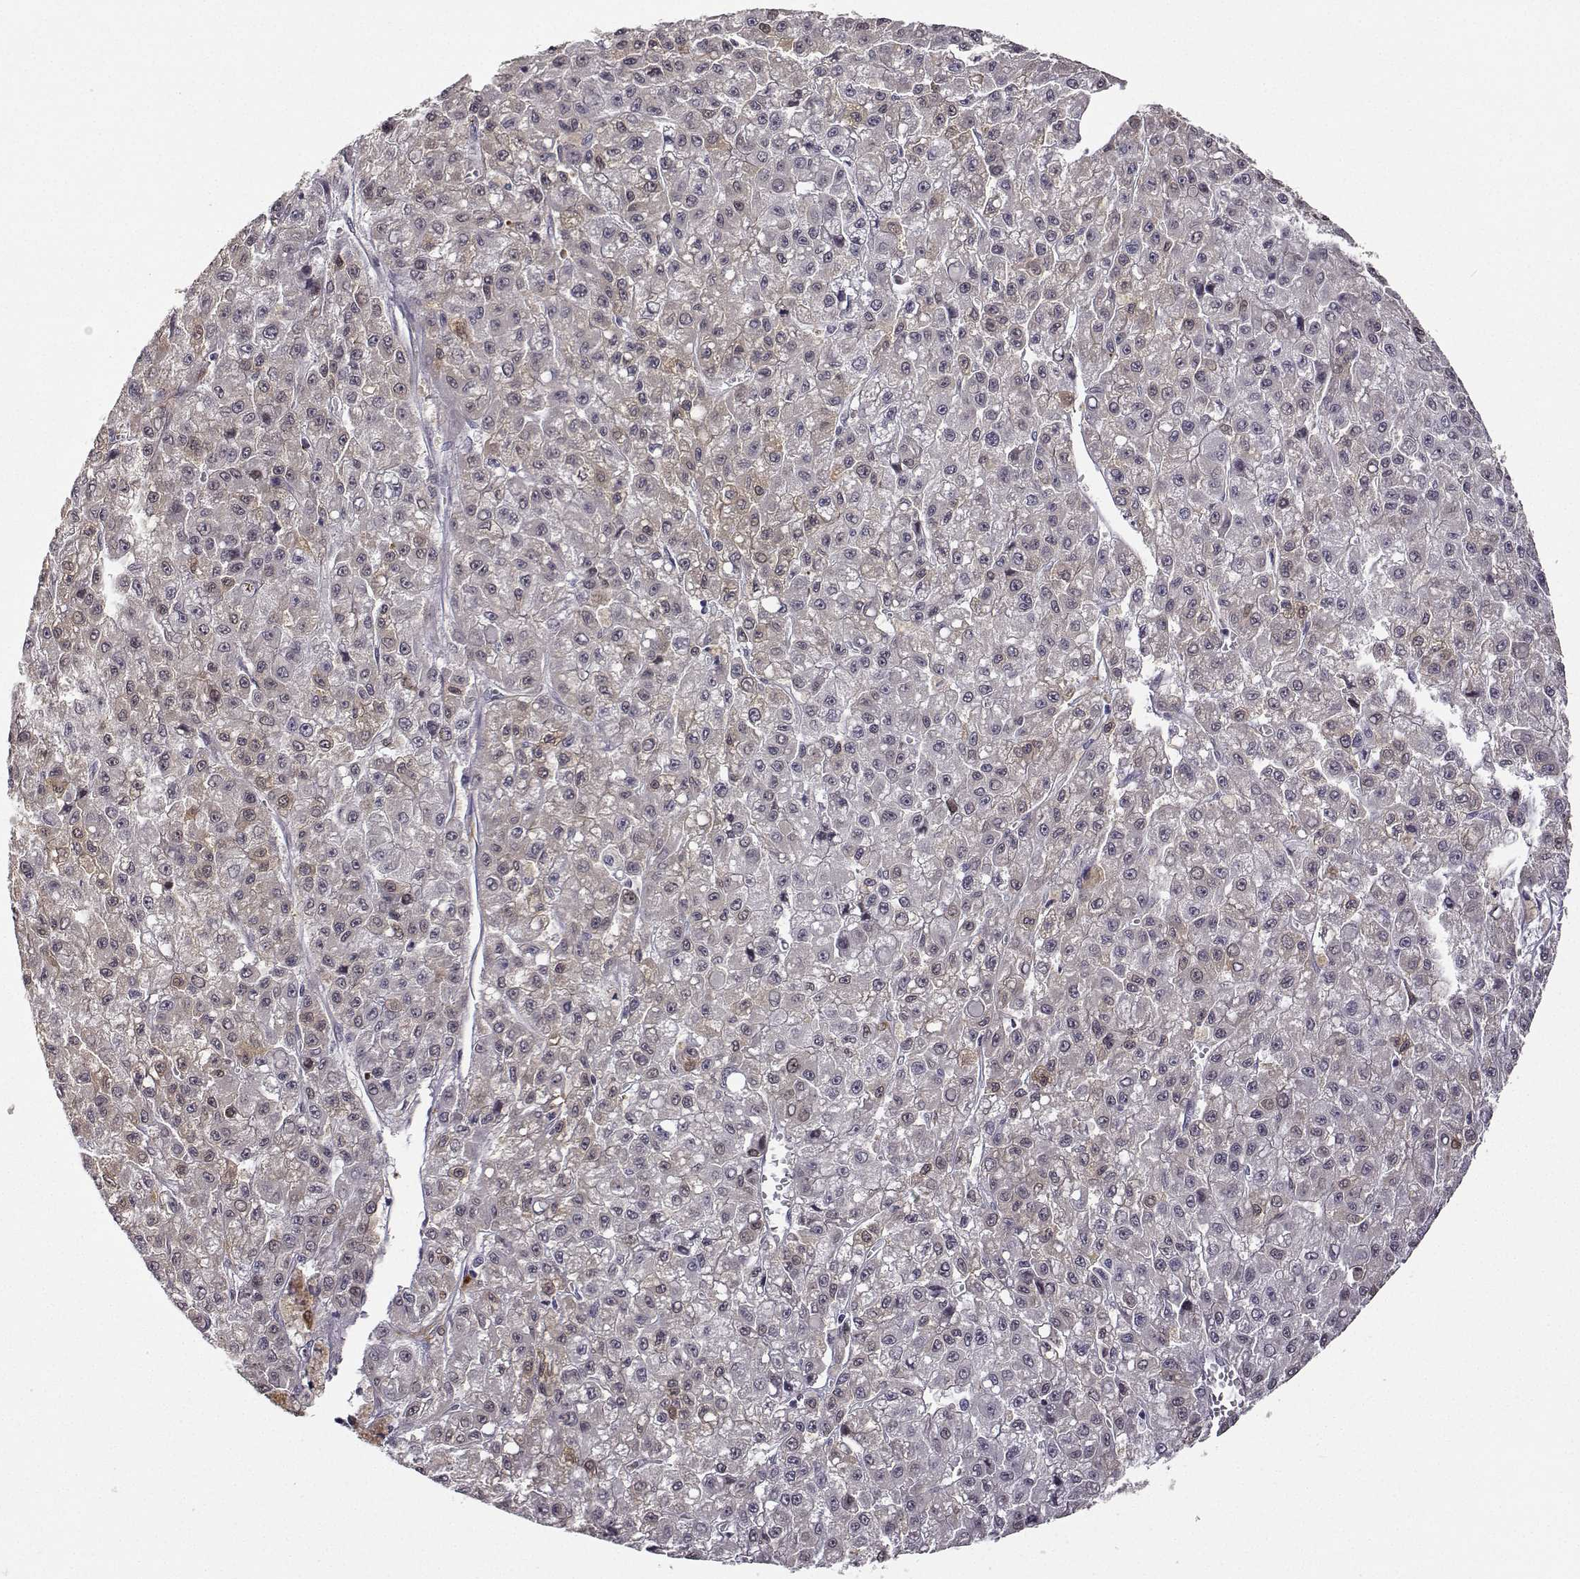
{"staining": {"intensity": "moderate", "quantity": "25%-75%", "location": "nuclear"}, "tissue": "liver cancer", "cell_type": "Tumor cells", "image_type": "cancer", "snomed": [{"axis": "morphology", "description": "Carcinoma, Hepatocellular, NOS"}, {"axis": "topography", "description": "Liver"}], "caption": "Immunohistochemistry (DAB) staining of human liver cancer exhibits moderate nuclear protein expression in approximately 25%-75% of tumor cells.", "gene": "PHGDH", "patient": {"sex": "male", "age": 70}}